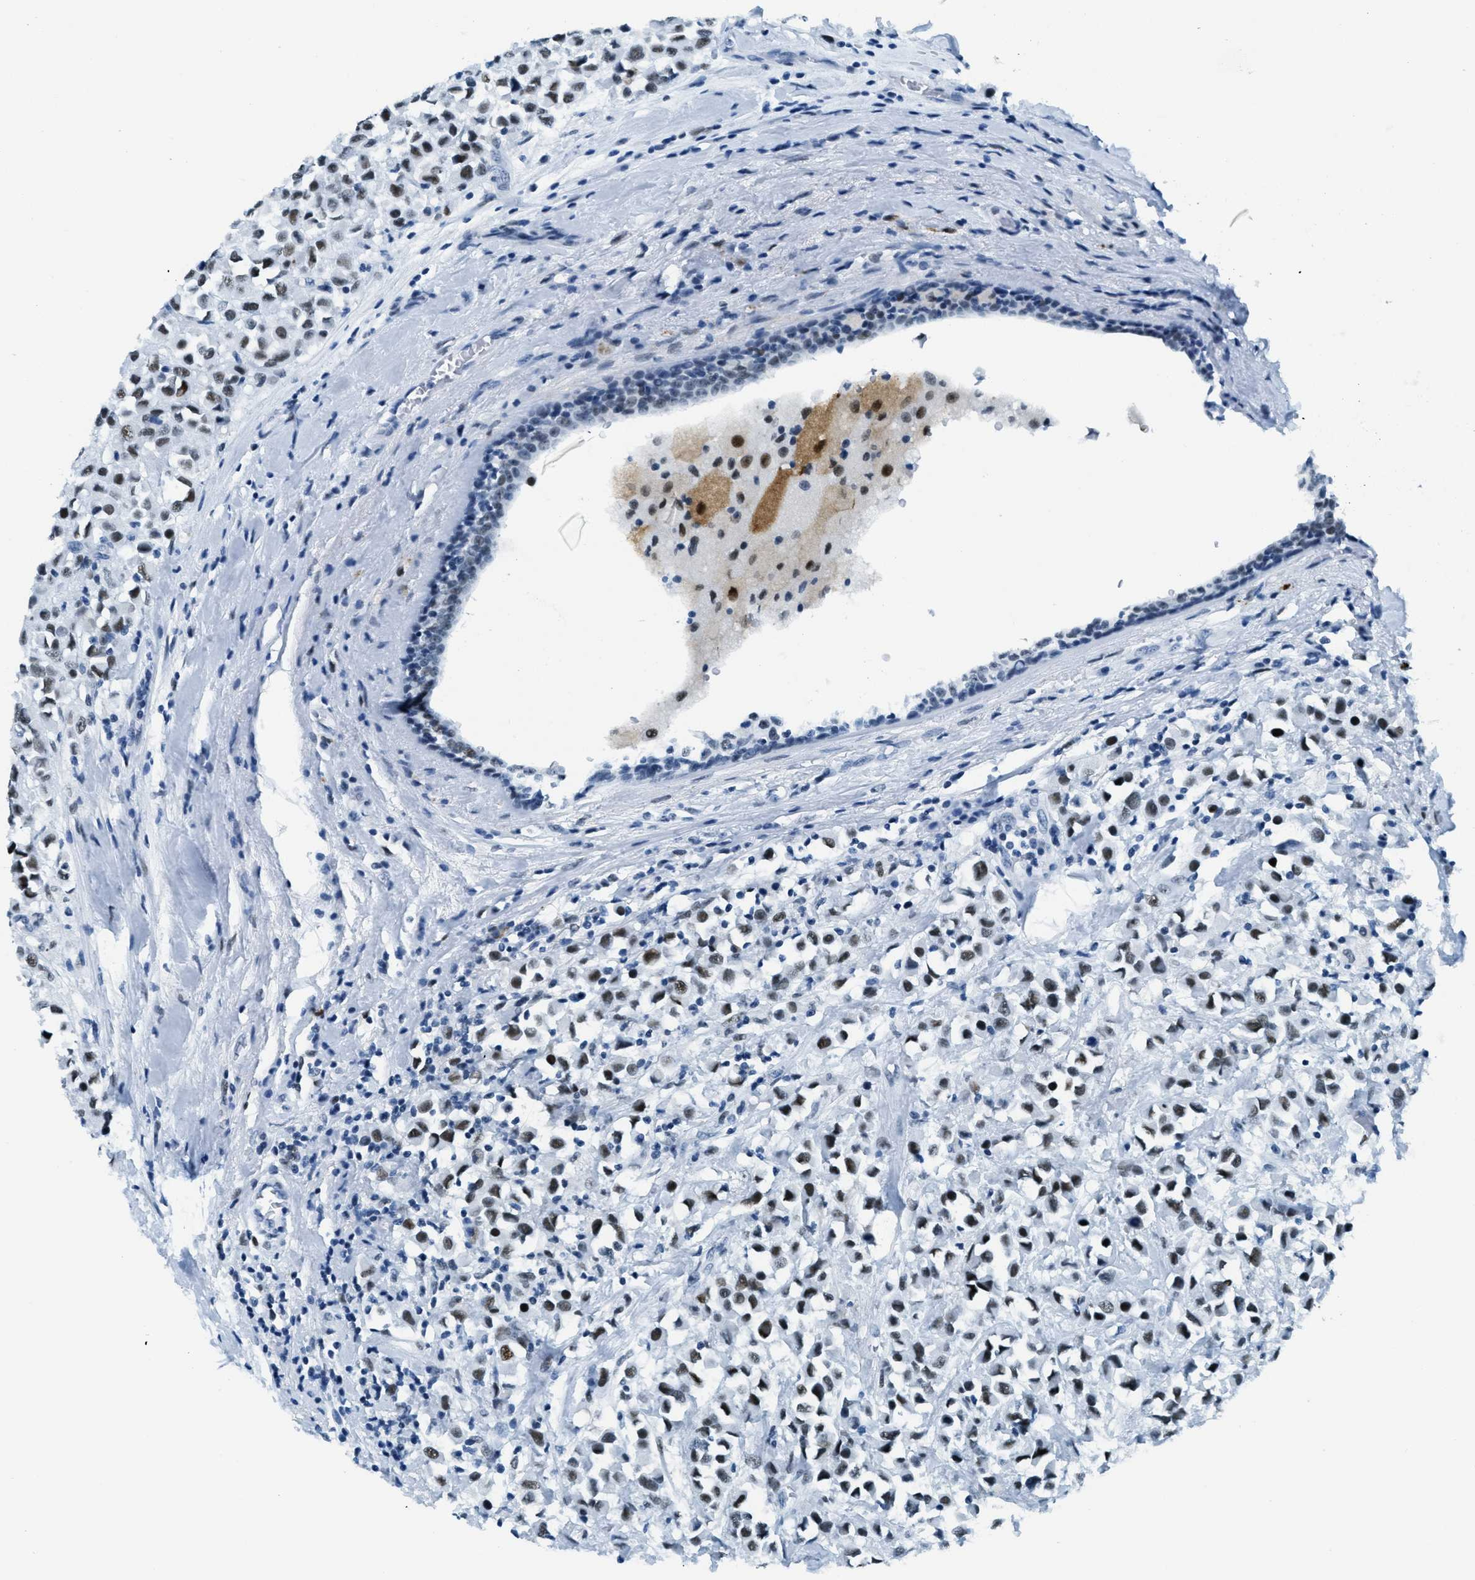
{"staining": {"intensity": "moderate", "quantity": ">75%", "location": "nuclear"}, "tissue": "breast cancer", "cell_type": "Tumor cells", "image_type": "cancer", "snomed": [{"axis": "morphology", "description": "Duct carcinoma"}, {"axis": "topography", "description": "Breast"}], "caption": "Protein analysis of breast cancer tissue shows moderate nuclear positivity in approximately >75% of tumor cells.", "gene": "PLA2G2A", "patient": {"sex": "female", "age": 61}}